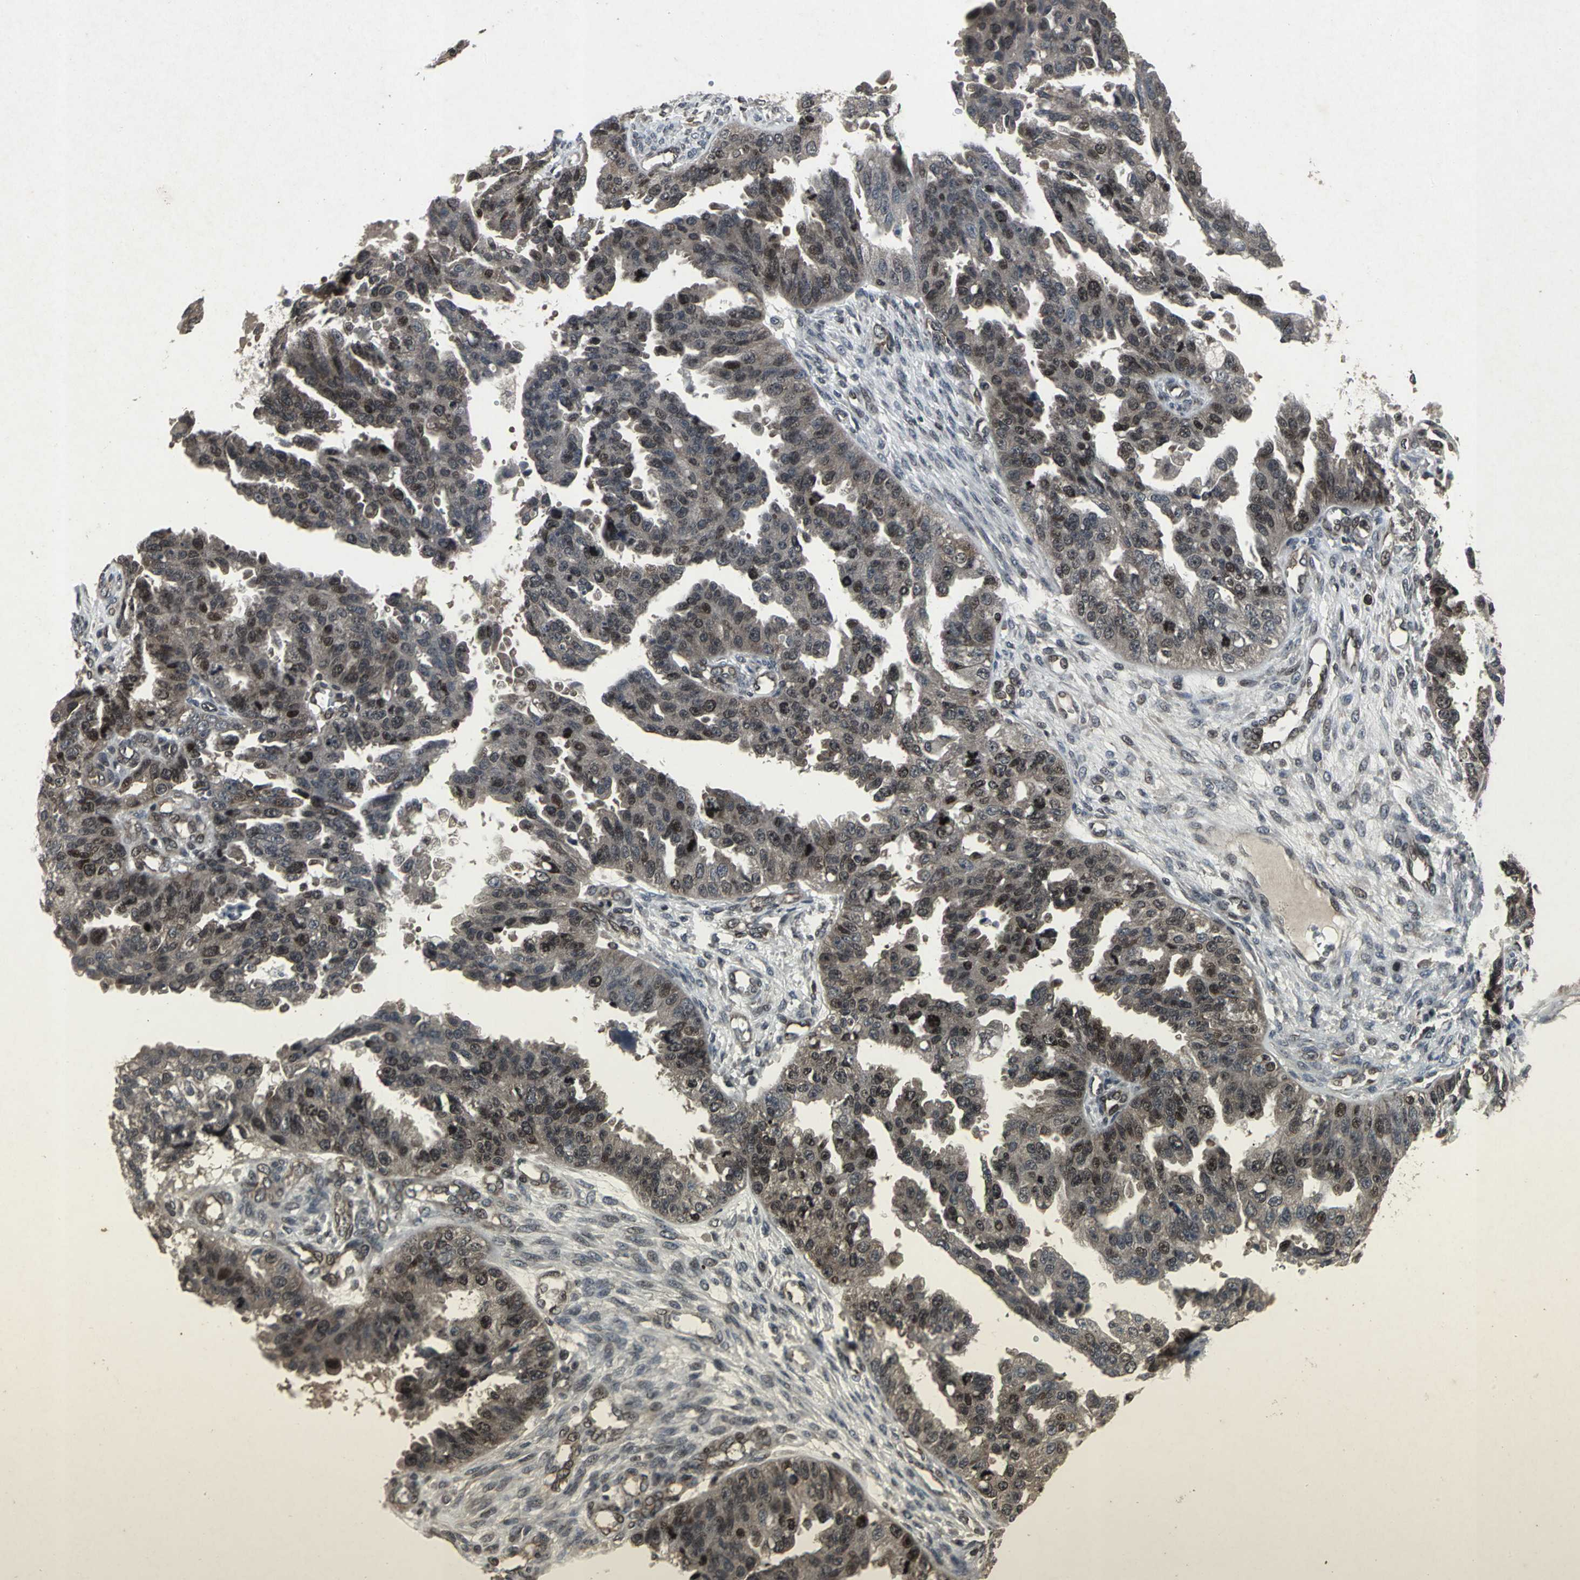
{"staining": {"intensity": "strong", "quantity": "25%-75%", "location": "nuclear"}, "tissue": "ovarian cancer", "cell_type": "Tumor cells", "image_type": "cancer", "snomed": [{"axis": "morphology", "description": "Carcinoma, NOS"}, {"axis": "topography", "description": "Soft tissue"}, {"axis": "topography", "description": "Ovary"}], "caption": "This histopathology image displays immunohistochemistry staining of human ovarian cancer, with high strong nuclear positivity in approximately 25%-75% of tumor cells.", "gene": "SH2B3", "patient": {"sex": "female", "age": 54}}